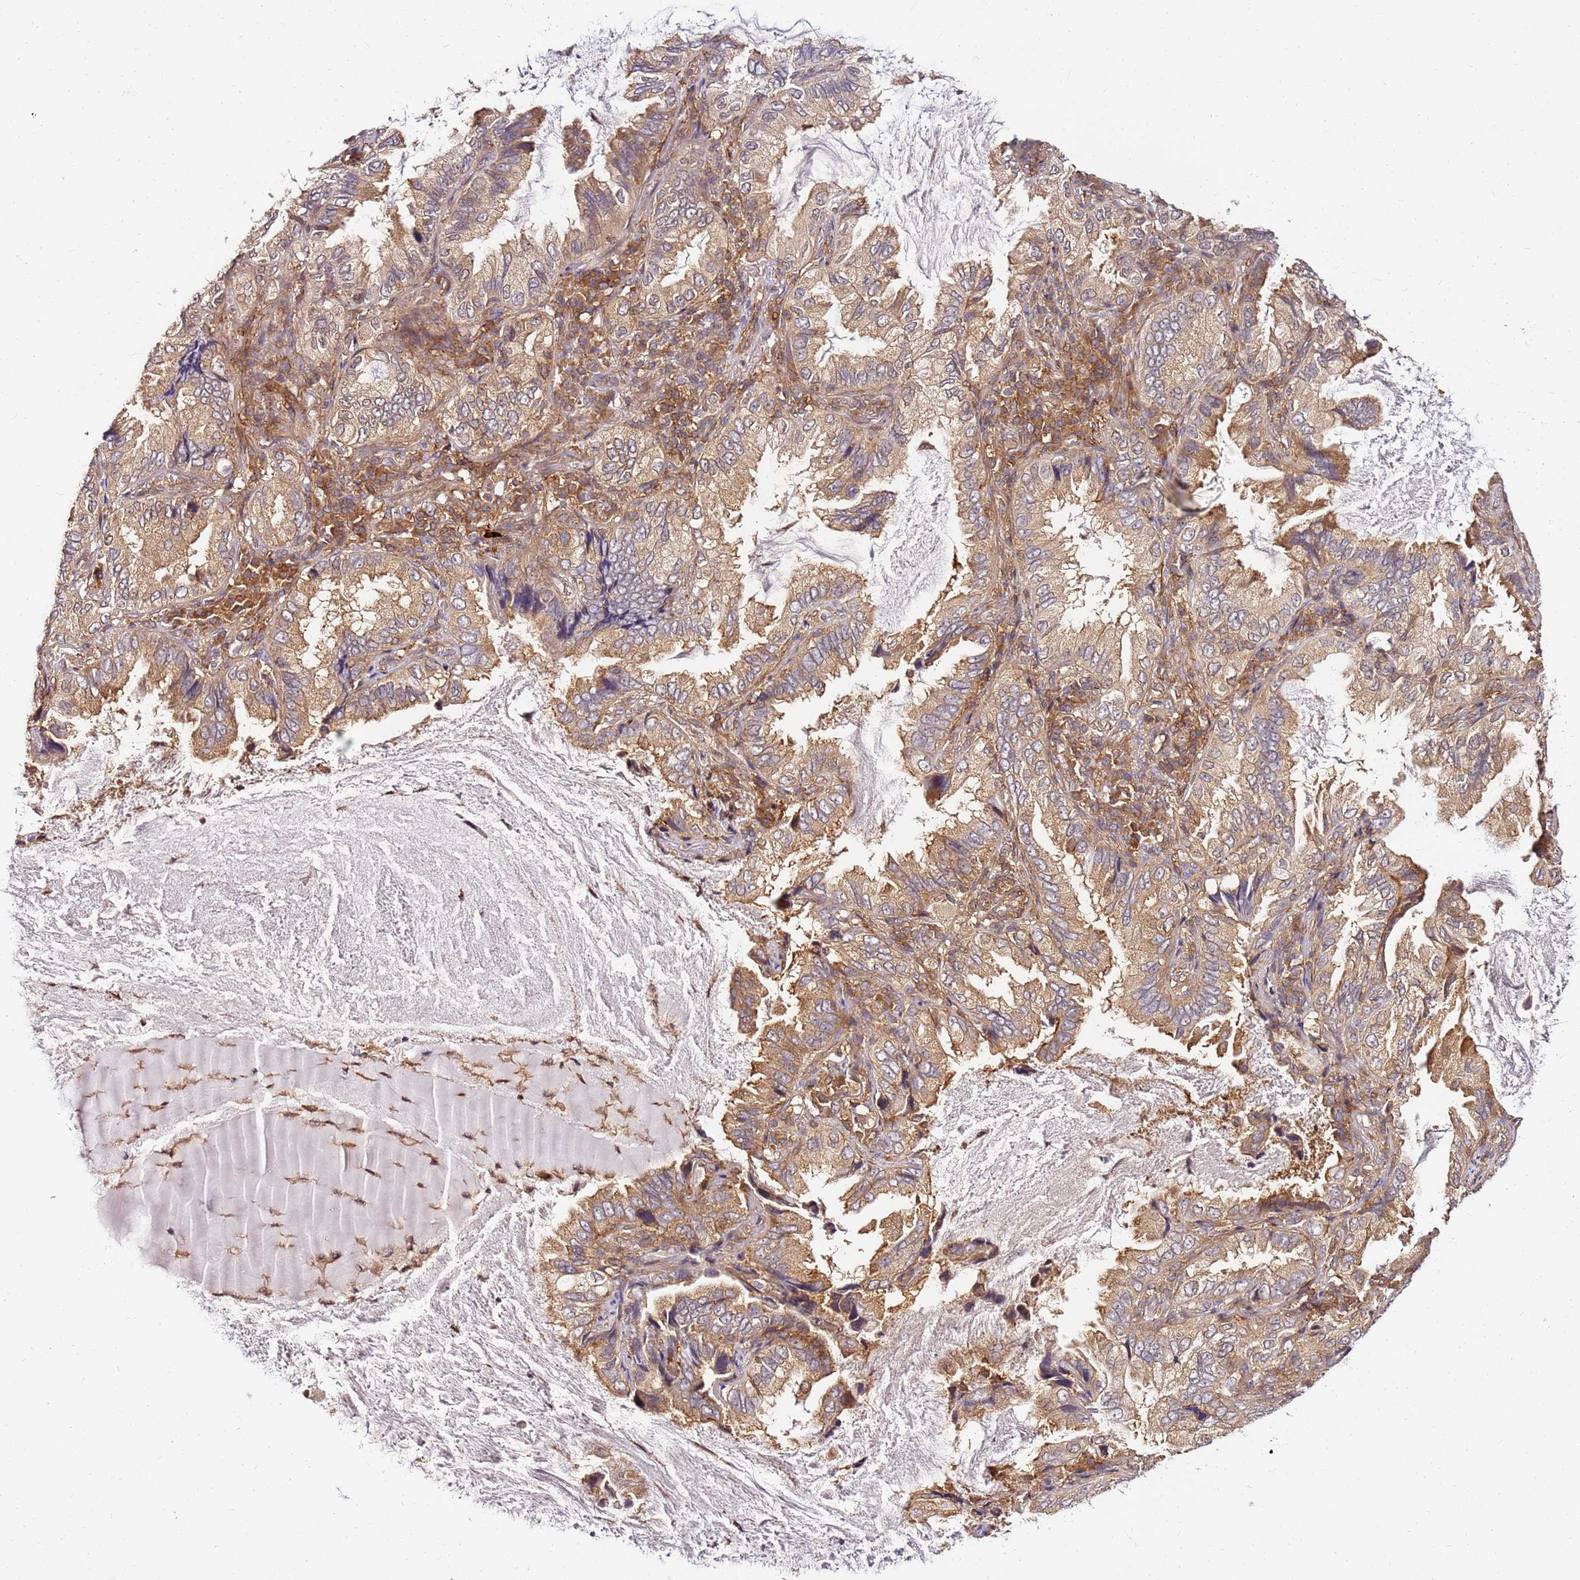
{"staining": {"intensity": "moderate", "quantity": ">75%", "location": "cytoplasmic/membranous"}, "tissue": "lung cancer", "cell_type": "Tumor cells", "image_type": "cancer", "snomed": [{"axis": "morphology", "description": "Adenocarcinoma, NOS"}, {"axis": "topography", "description": "Lung"}], "caption": "Immunohistochemical staining of human lung cancer demonstrates medium levels of moderate cytoplasmic/membranous positivity in about >75% of tumor cells. Ihc stains the protein in brown and the nuclei are stained blue.", "gene": "PIH1D1", "patient": {"sex": "female", "age": 69}}